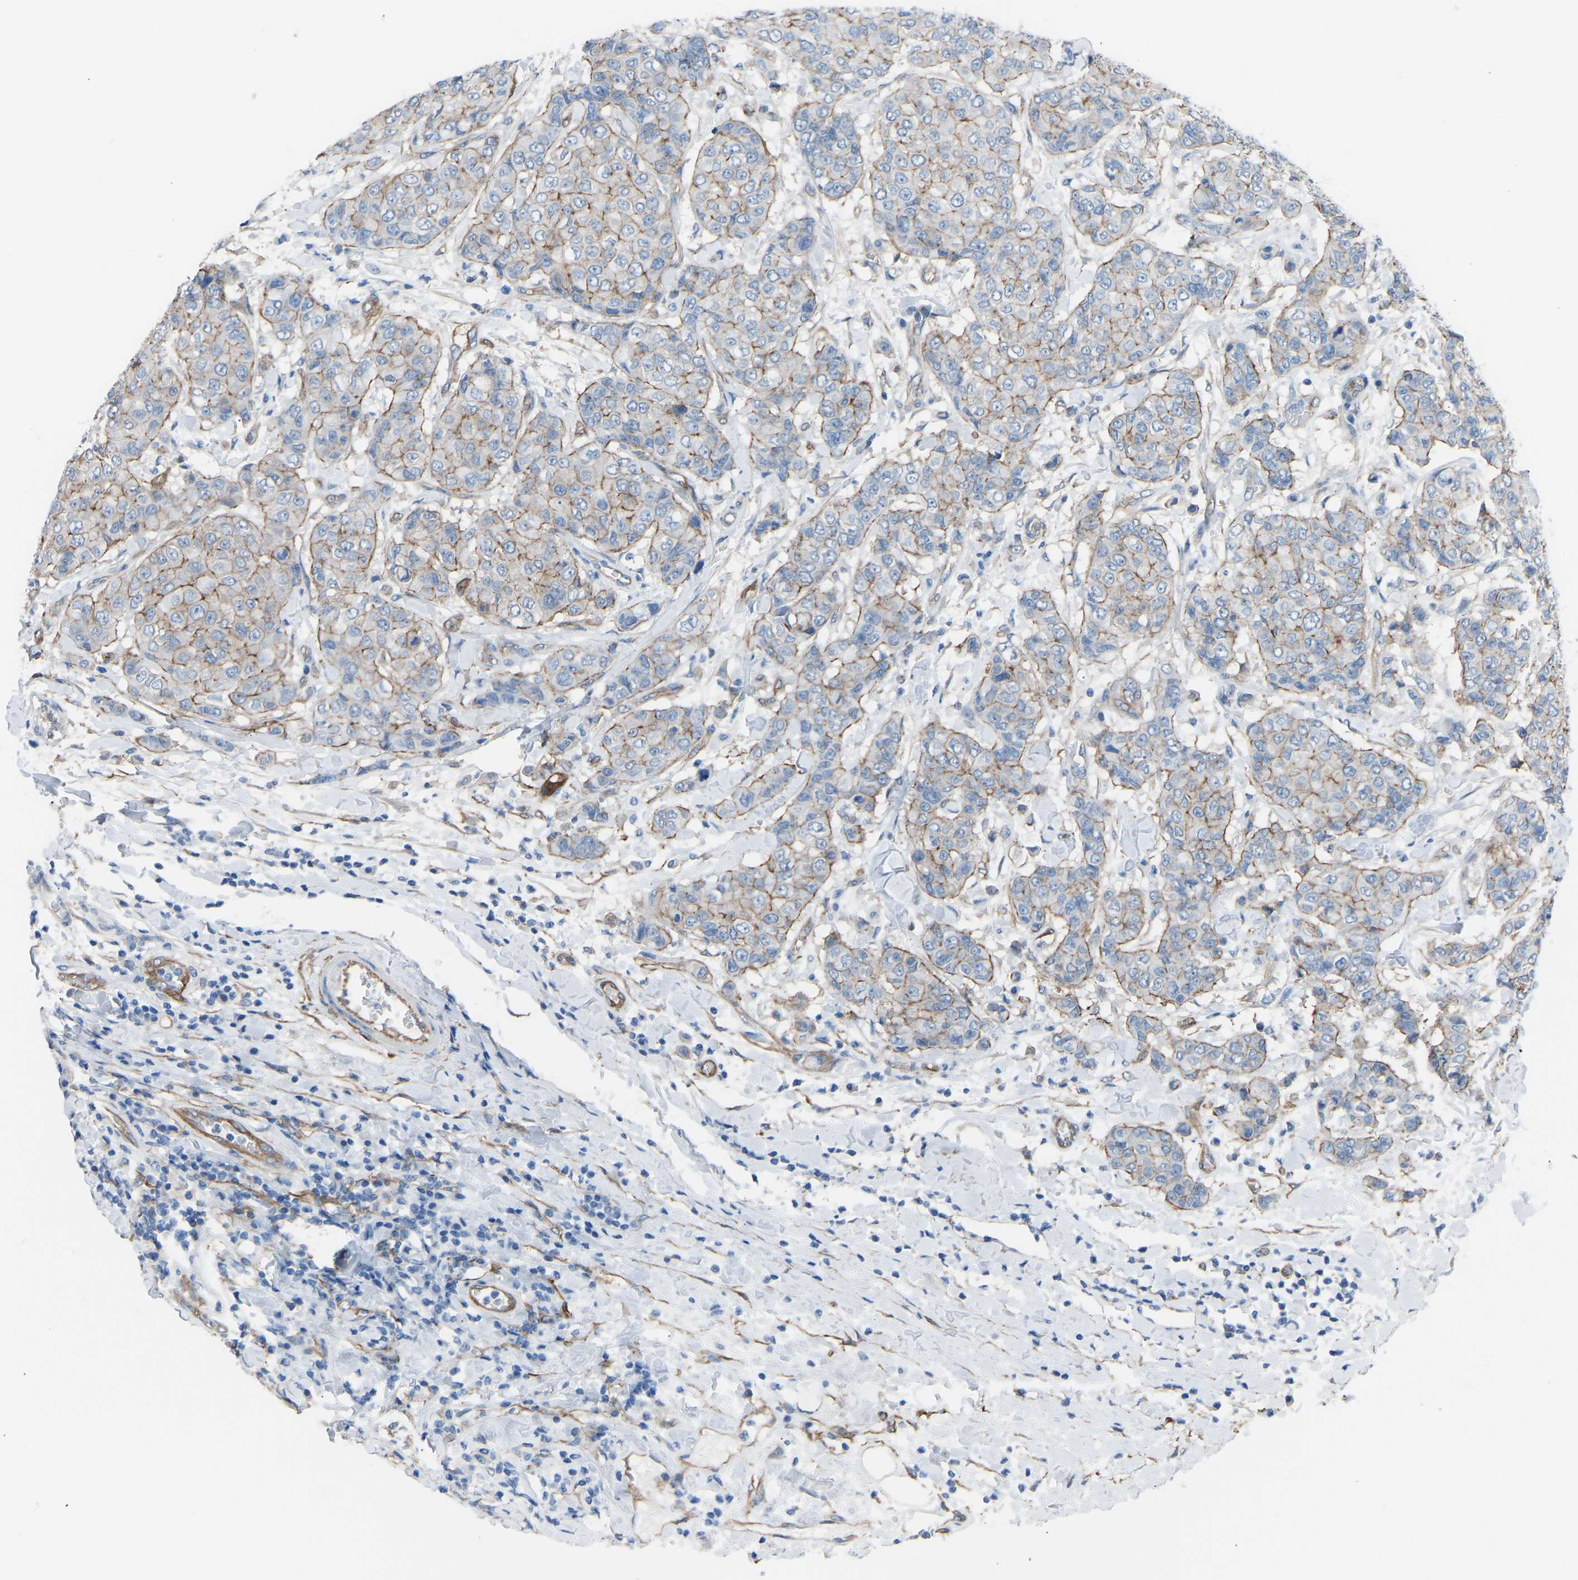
{"staining": {"intensity": "moderate", "quantity": "25%-75%", "location": "cytoplasmic/membranous"}, "tissue": "breast cancer", "cell_type": "Tumor cells", "image_type": "cancer", "snomed": [{"axis": "morphology", "description": "Duct carcinoma"}, {"axis": "topography", "description": "Breast"}], "caption": "Immunohistochemical staining of breast cancer demonstrates moderate cytoplasmic/membranous protein positivity in about 25%-75% of tumor cells.", "gene": "MYH10", "patient": {"sex": "female", "age": 27}}